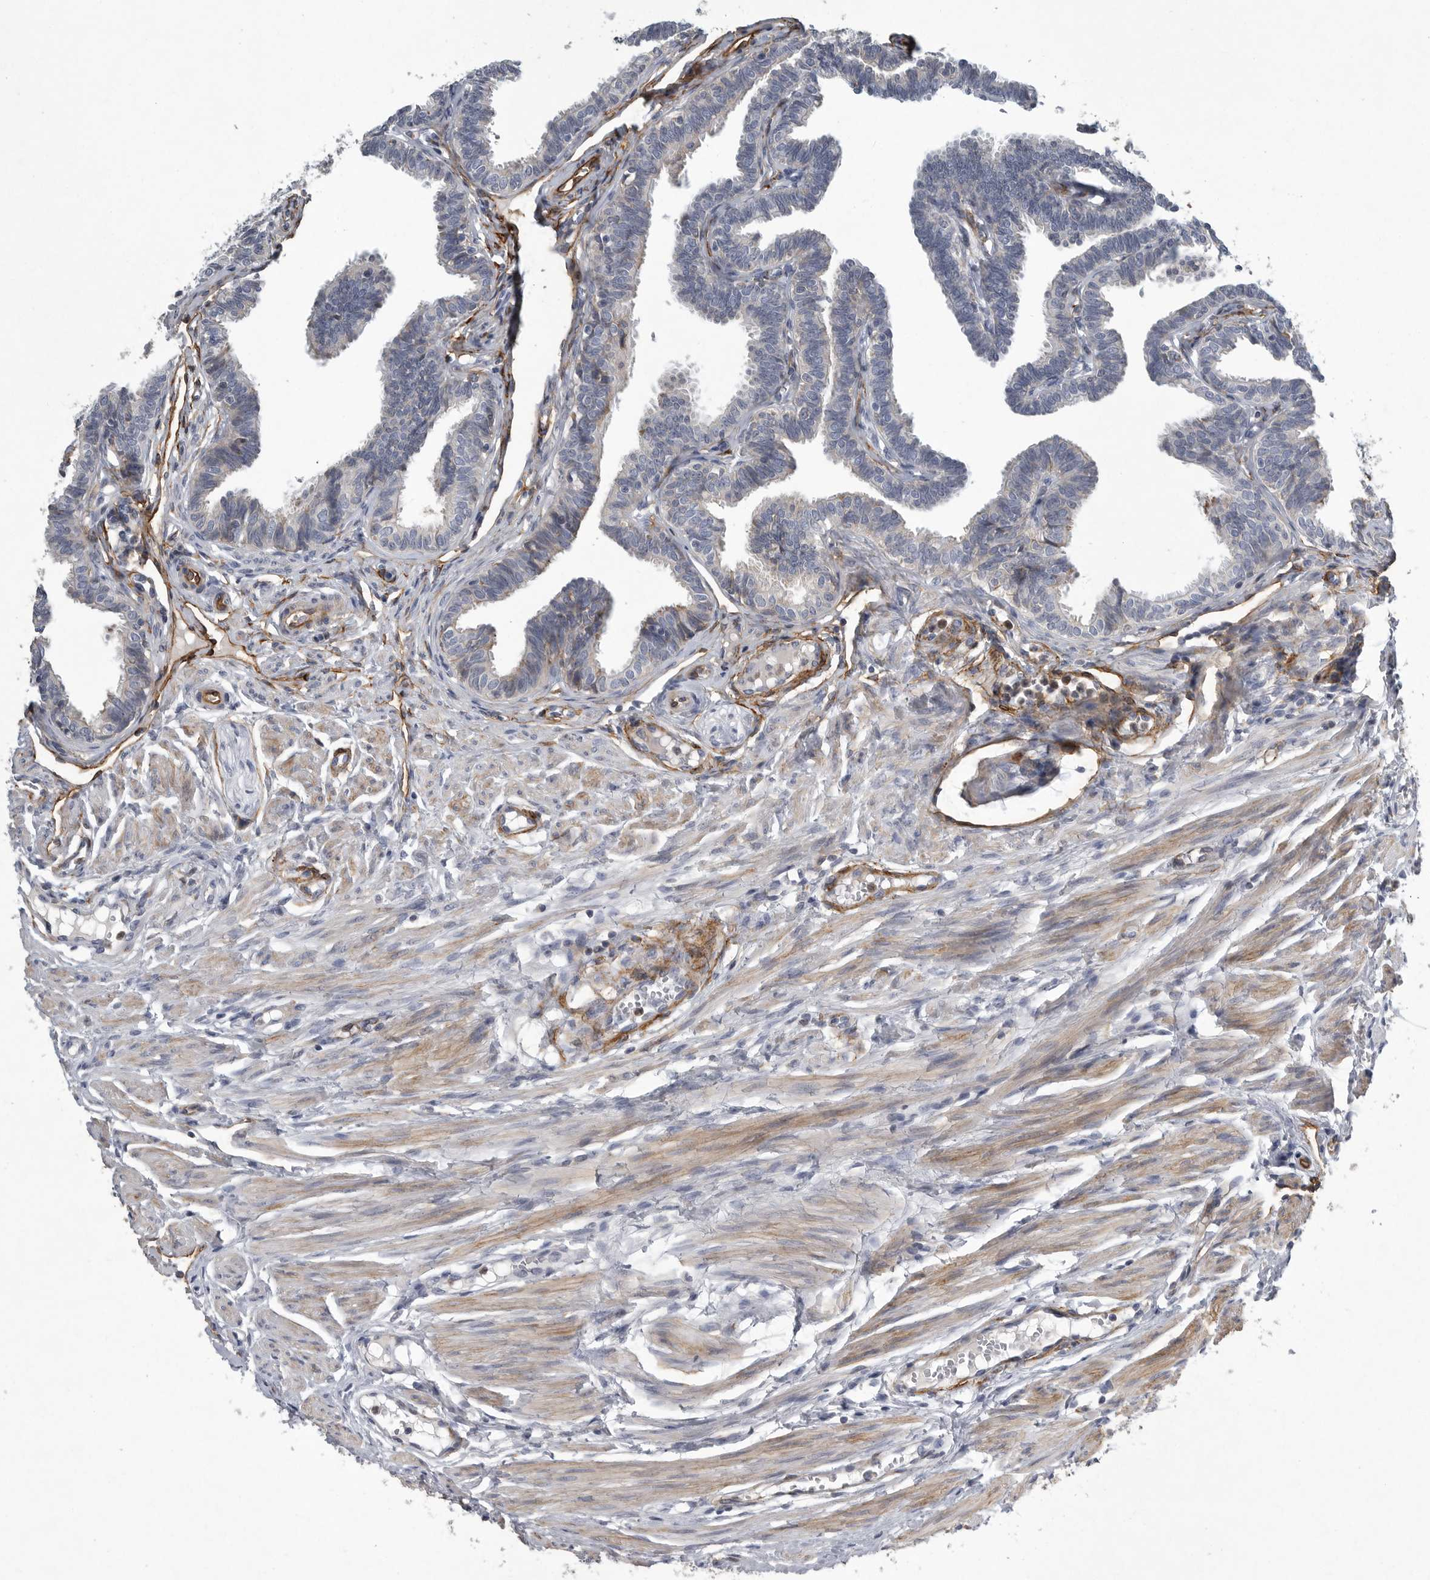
{"staining": {"intensity": "weak", "quantity": "<25%", "location": "cytoplasmic/membranous"}, "tissue": "fallopian tube", "cell_type": "Glandular cells", "image_type": "normal", "snomed": [{"axis": "morphology", "description": "Normal tissue, NOS"}, {"axis": "topography", "description": "Fallopian tube"}, {"axis": "topography", "description": "Ovary"}], "caption": "A high-resolution histopathology image shows immunohistochemistry staining of normal fallopian tube, which demonstrates no significant positivity in glandular cells.", "gene": "MINPP1", "patient": {"sex": "female", "age": 23}}